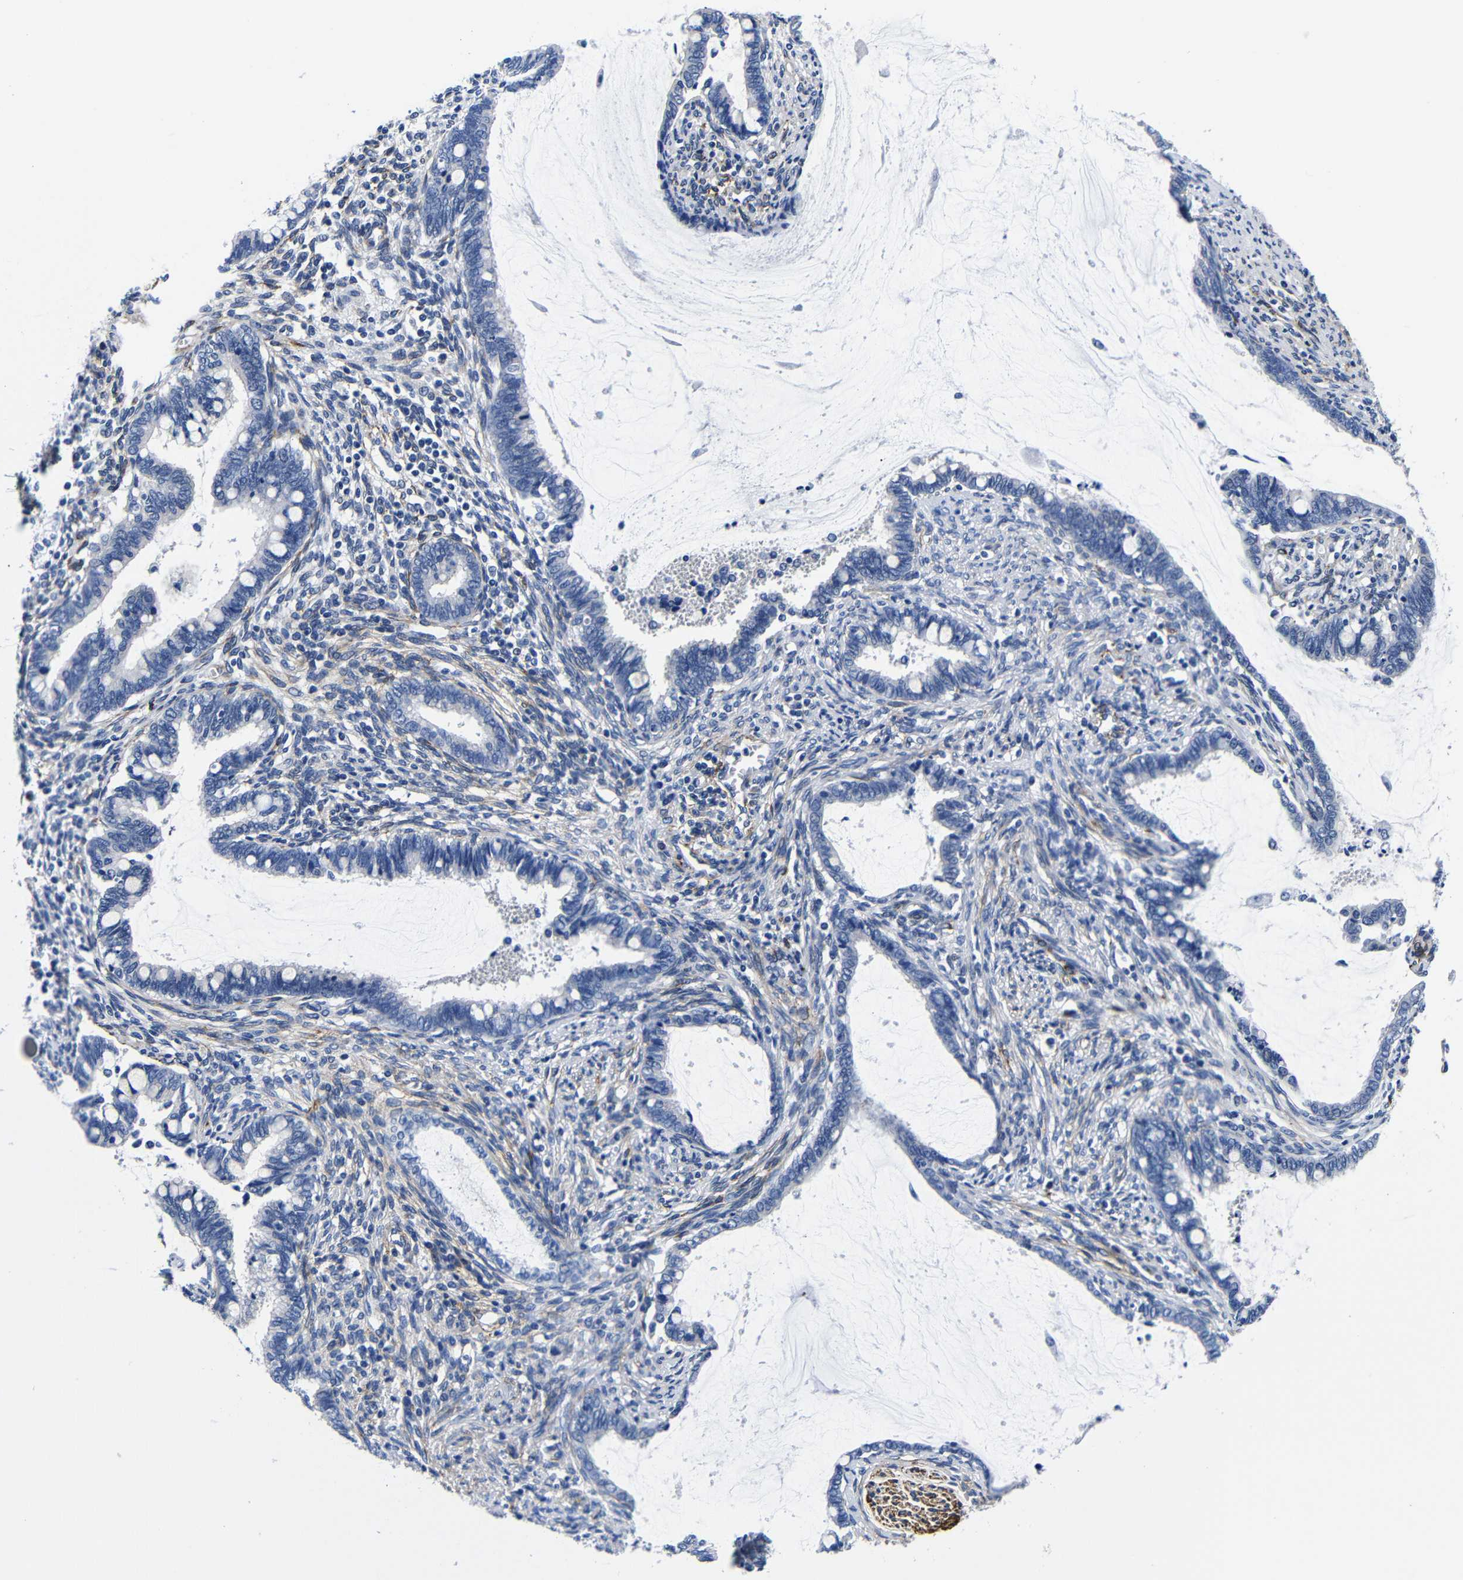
{"staining": {"intensity": "negative", "quantity": "none", "location": "none"}, "tissue": "cervical cancer", "cell_type": "Tumor cells", "image_type": "cancer", "snomed": [{"axis": "morphology", "description": "Adenocarcinoma, NOS"}, {"axis": "topography", "description": "Cervix"}], "caption": "High magnification brightfield microscopy of cervical adenocarcinoma stained with DAB (3,3'-diaminobenzidine) (brown) and counterstained with hematoxylin (blue): tumor cells show no significant expression.", "gene": "LRIG1", "patient": {"sex": "female", "age": 44}}